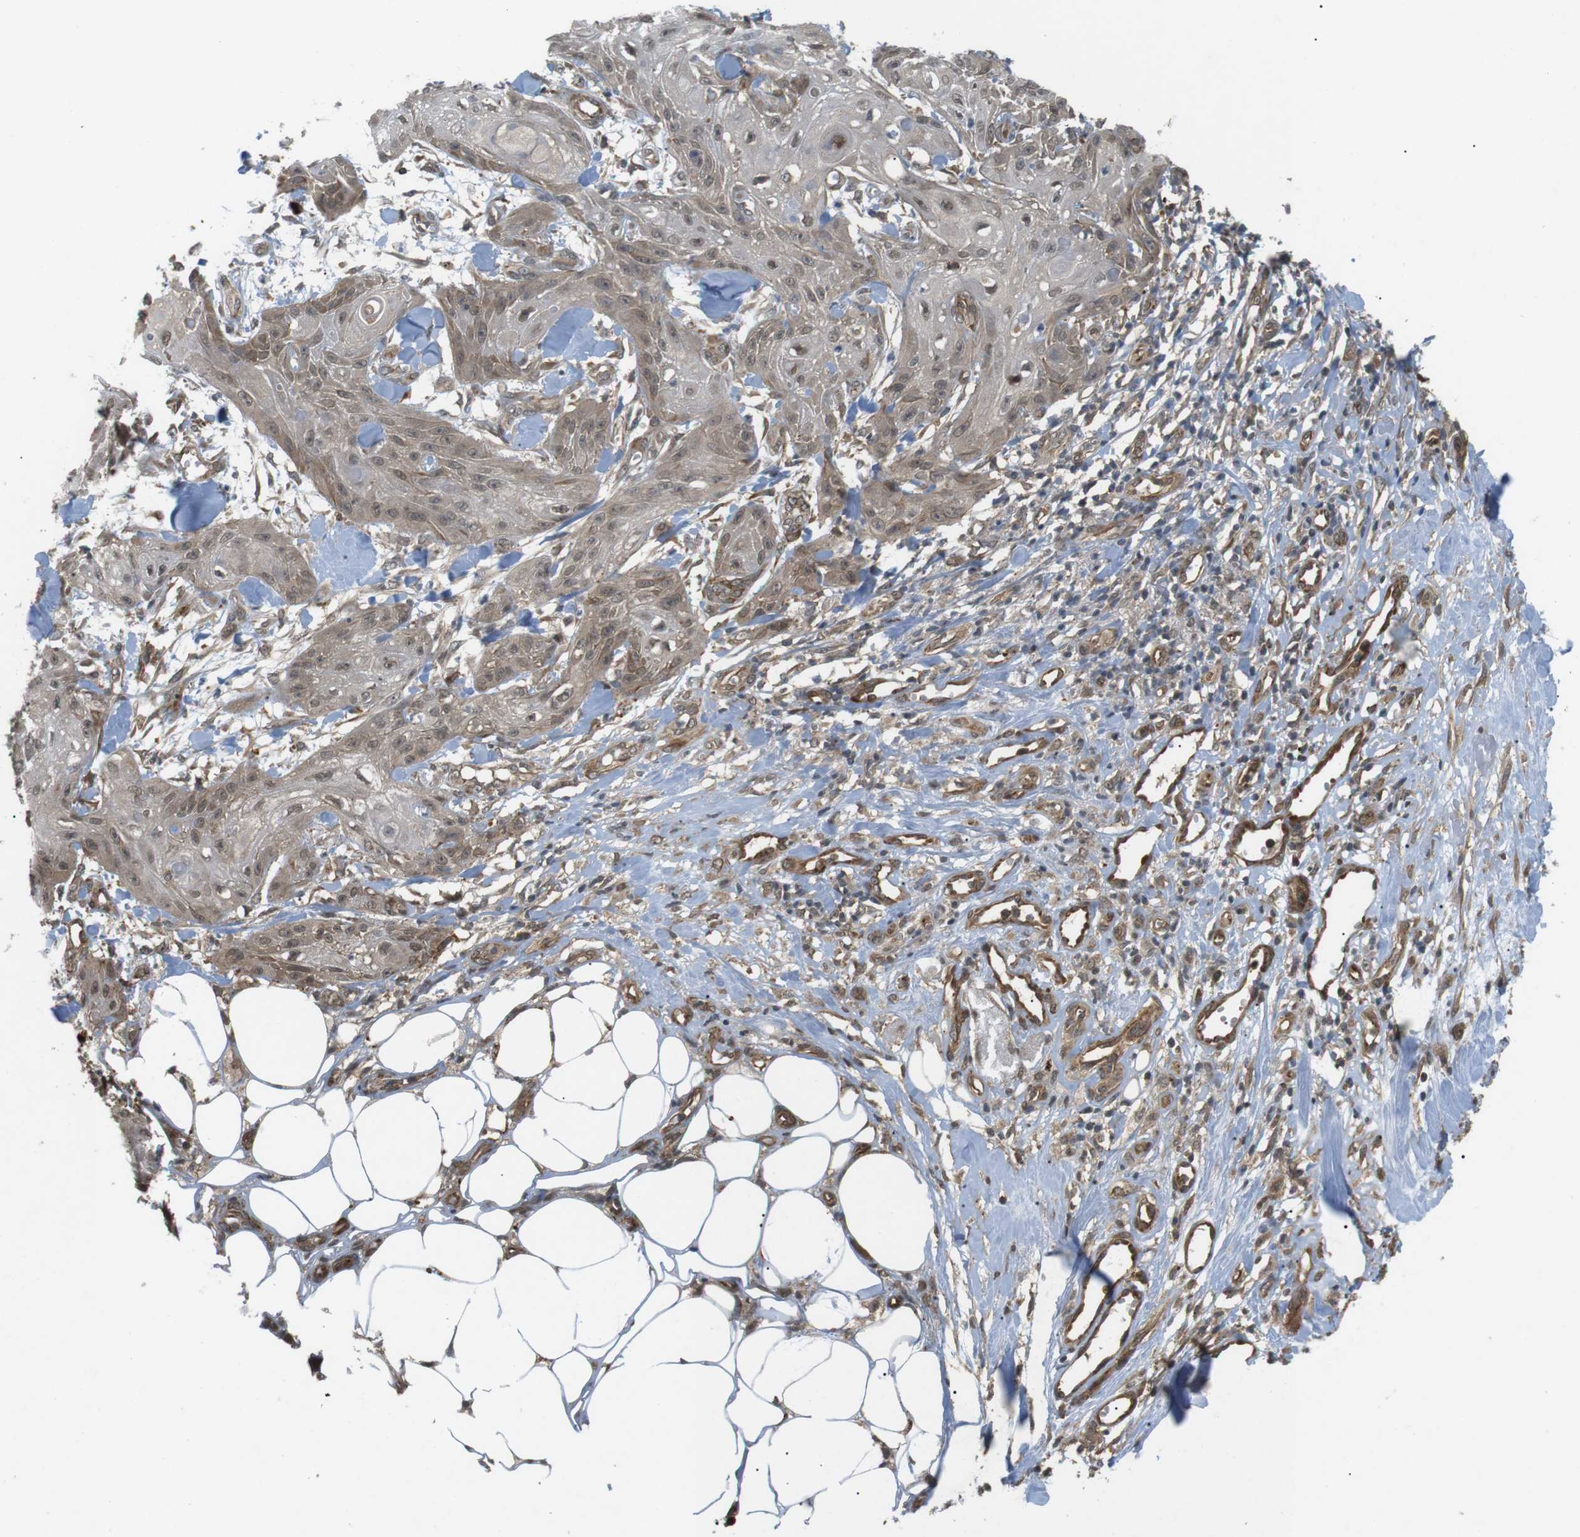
{"staining": {"intensity": "weak", "quantity": ">75%", "location": "cytoplasmic/membranous,nuclear"}, "tissue": "skin cancer", "cell_type": "Tumor cells", "image_type": "cancer", "snomed": [{"axis": "morphology", "description": "Squamous cell carcinoma, NOS"}, {"axis": "topography", "description": "Skin"}], "caption": "This image exhibits skin cancer stained with IHC to label a protein in brown. The cytoplasmic/membranous and nuclear of tumor cells show weak positivity for the protein. Nuclei are counter-stained blue.", "gene": "KANK2", "patient": {"sex": "male", "age": 74}}